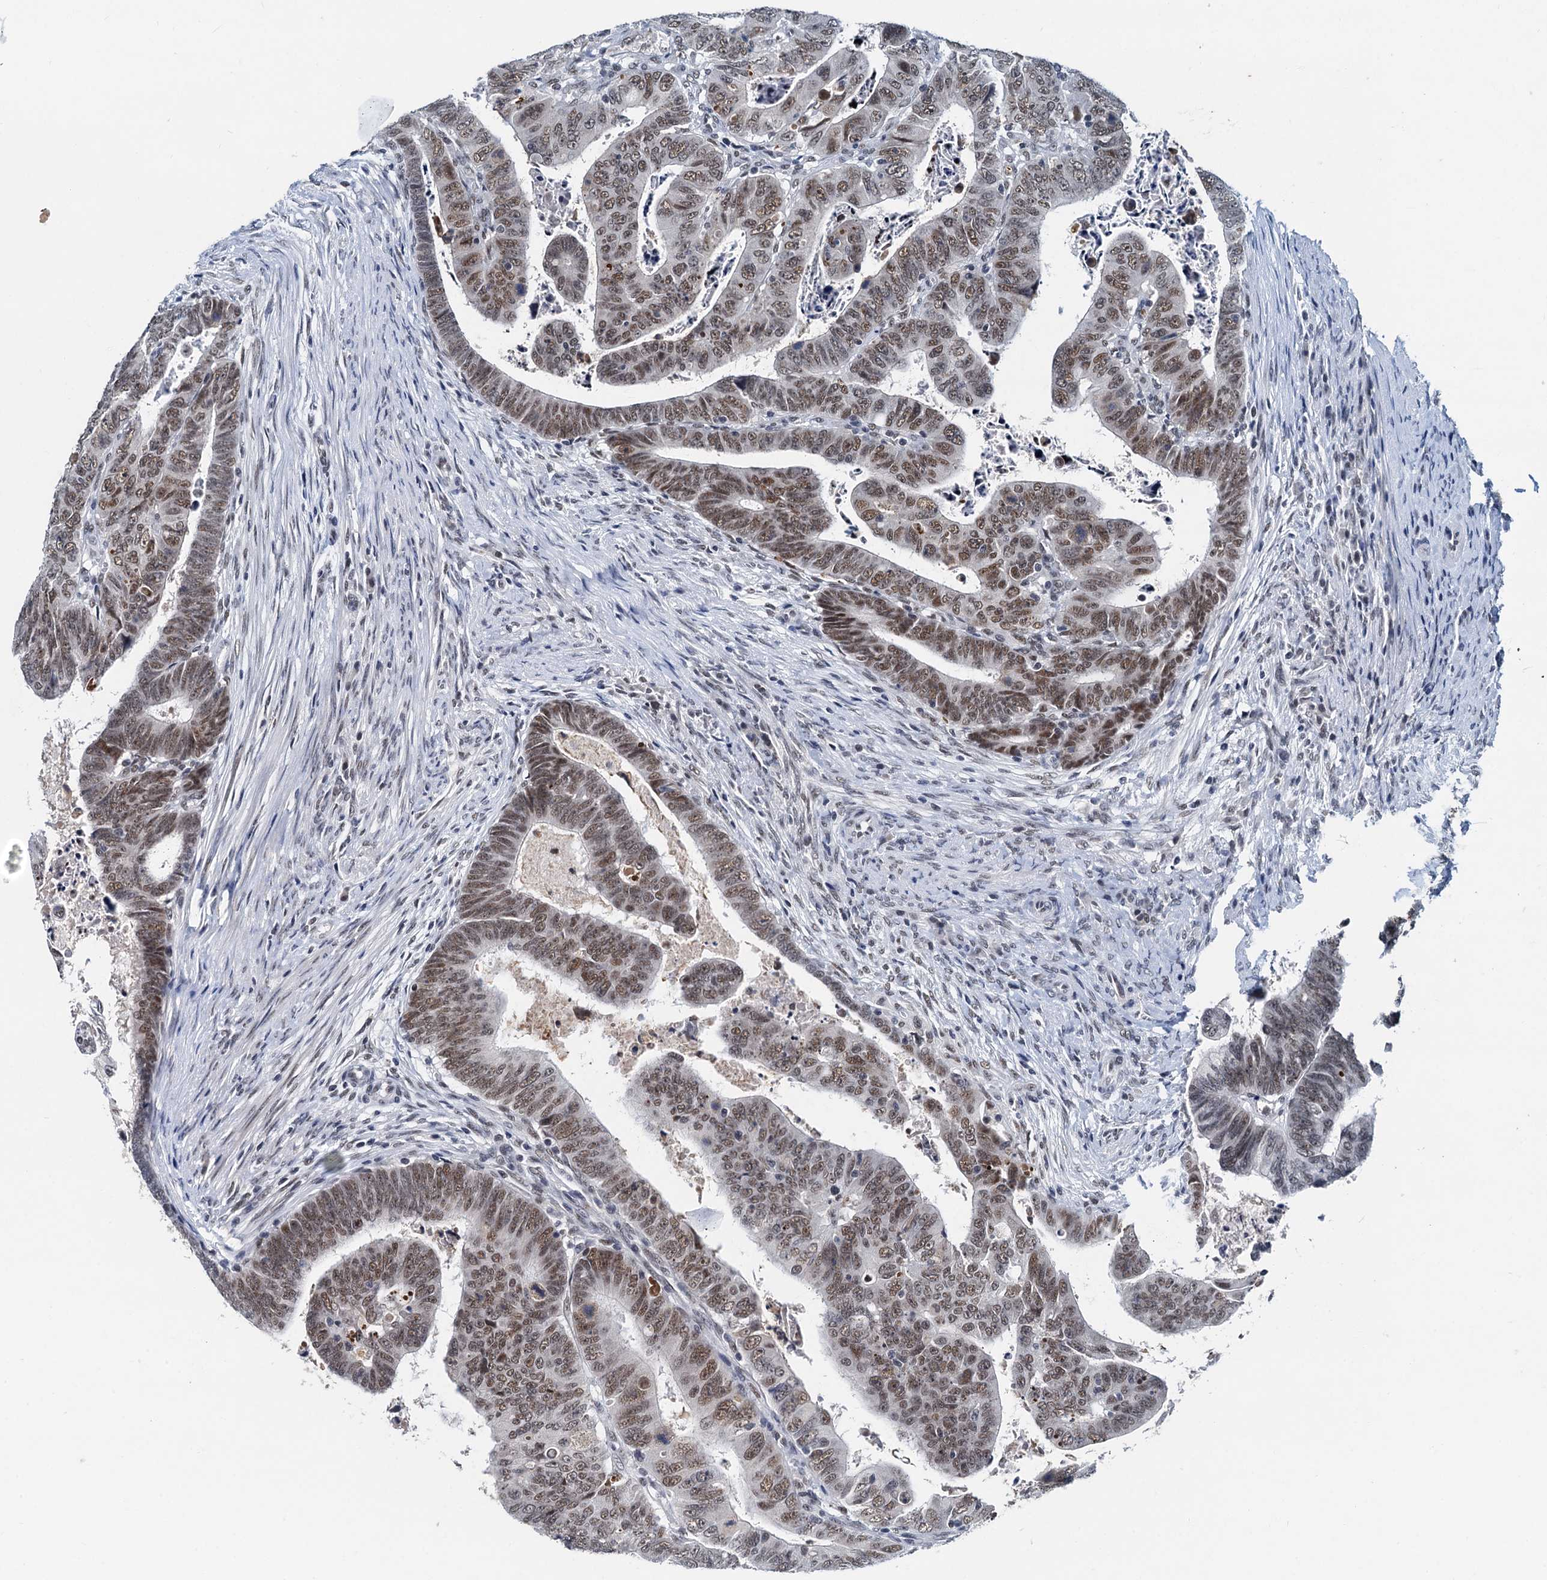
{"staining": {"intensity": "moderate", "quantity": ">75%", "location": "nuclear"}, "tissue": "colorectal cancer", "cell_type": "Tumor cells", "image_type": "cancer", "snomed": [{"axis": "morphology", "description": "Normal tissue, NOS"}, {"axis": "morphology", "description": "Adenocarcinoma, NOS"}, {"axis": "topography", "description": "Rectum"}], "caption": "Colorectal cancer tissue shows moderate nuclear expression in about >75% of tumor cells, visualized by immunohistochemistry. (DAB IHC with brightfield microscopy, high magnification).", "gene": "SNRPD1", "patient": {"sex": "female", "age": 65}}